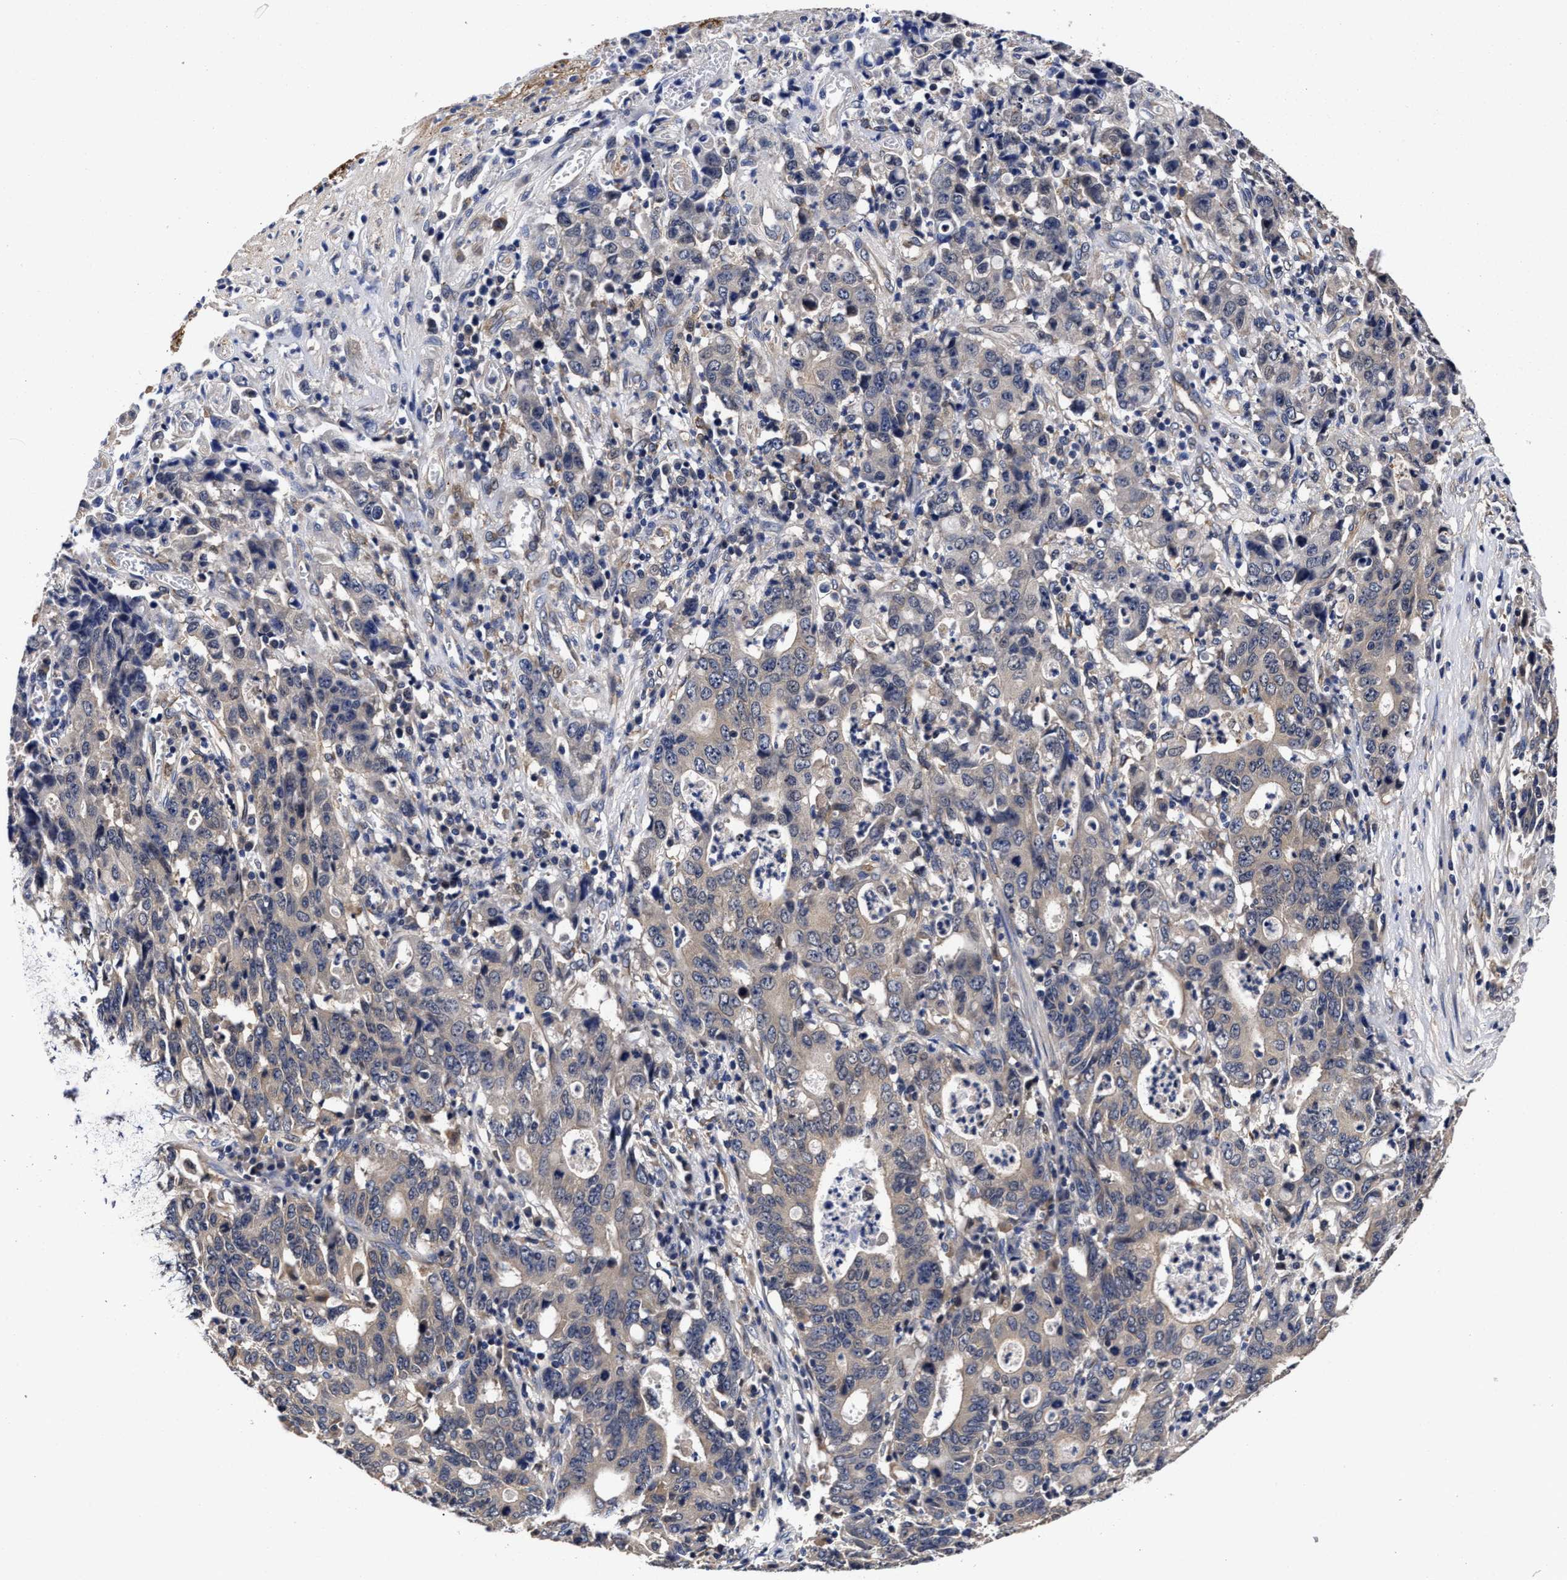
{"staining": {"intensity": "weak", "quantity": "<25%", "location": "cytoplasmic/membranous"}, "tissue": "stomach cancer", "cell_type": "Tumor cells", "image_type": "cancer", "snomed": [{"axis": "morphology", "description": "Adenocarcinoma, NOS"}, {"axis": "topography", "description": "Stomach, upper"}], "caption": "High magnification brightfield microscopy of stomach cancer (adenocarcinoma) stained with DAB (3,3'-diaminobenzidine) (brown) and counterstained with hematoxylin (blue): tumor cells show no significant positivity.", "gene": "SOCS5", "patient": {"sex": "male", "age": 69}}